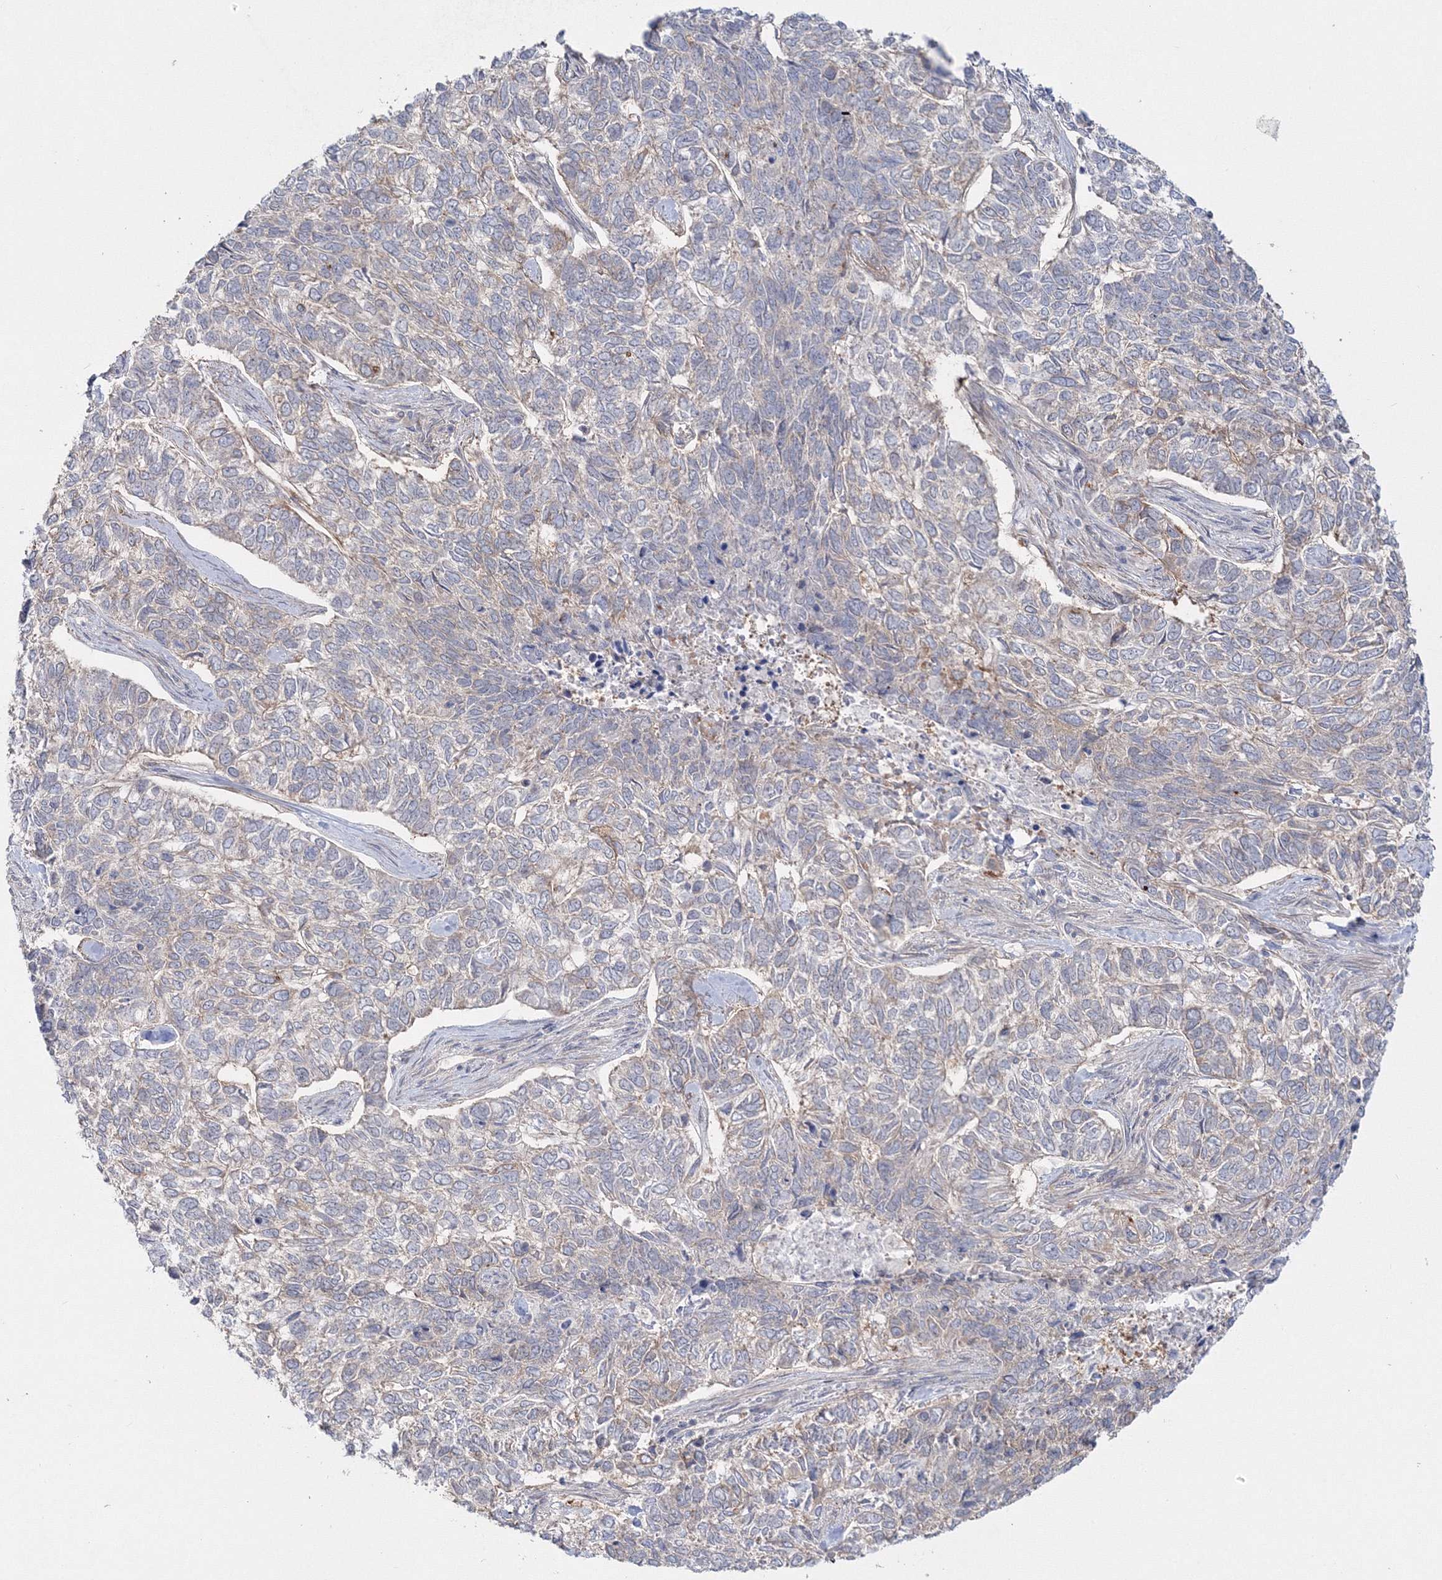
{"staining": {"intensity": "weak", "quantity": "<25%", "location": "cytoplasmic/membranous"}, "tissue": "skin cancer", "cell_type": "Tumor cells", "image_type": "cancer", "snomed": [{"axis": "morphology", "description": "Basal cell carcinoma"}, {"axis": "topography", "description": "Skin"}], "caption": "A photomicrograph of skin basal cell carcinoma stained for a protein reveals no brown staining in tumor cells.", "gene": "IPMK", "patient": {"sex": "female", "age": 65}}